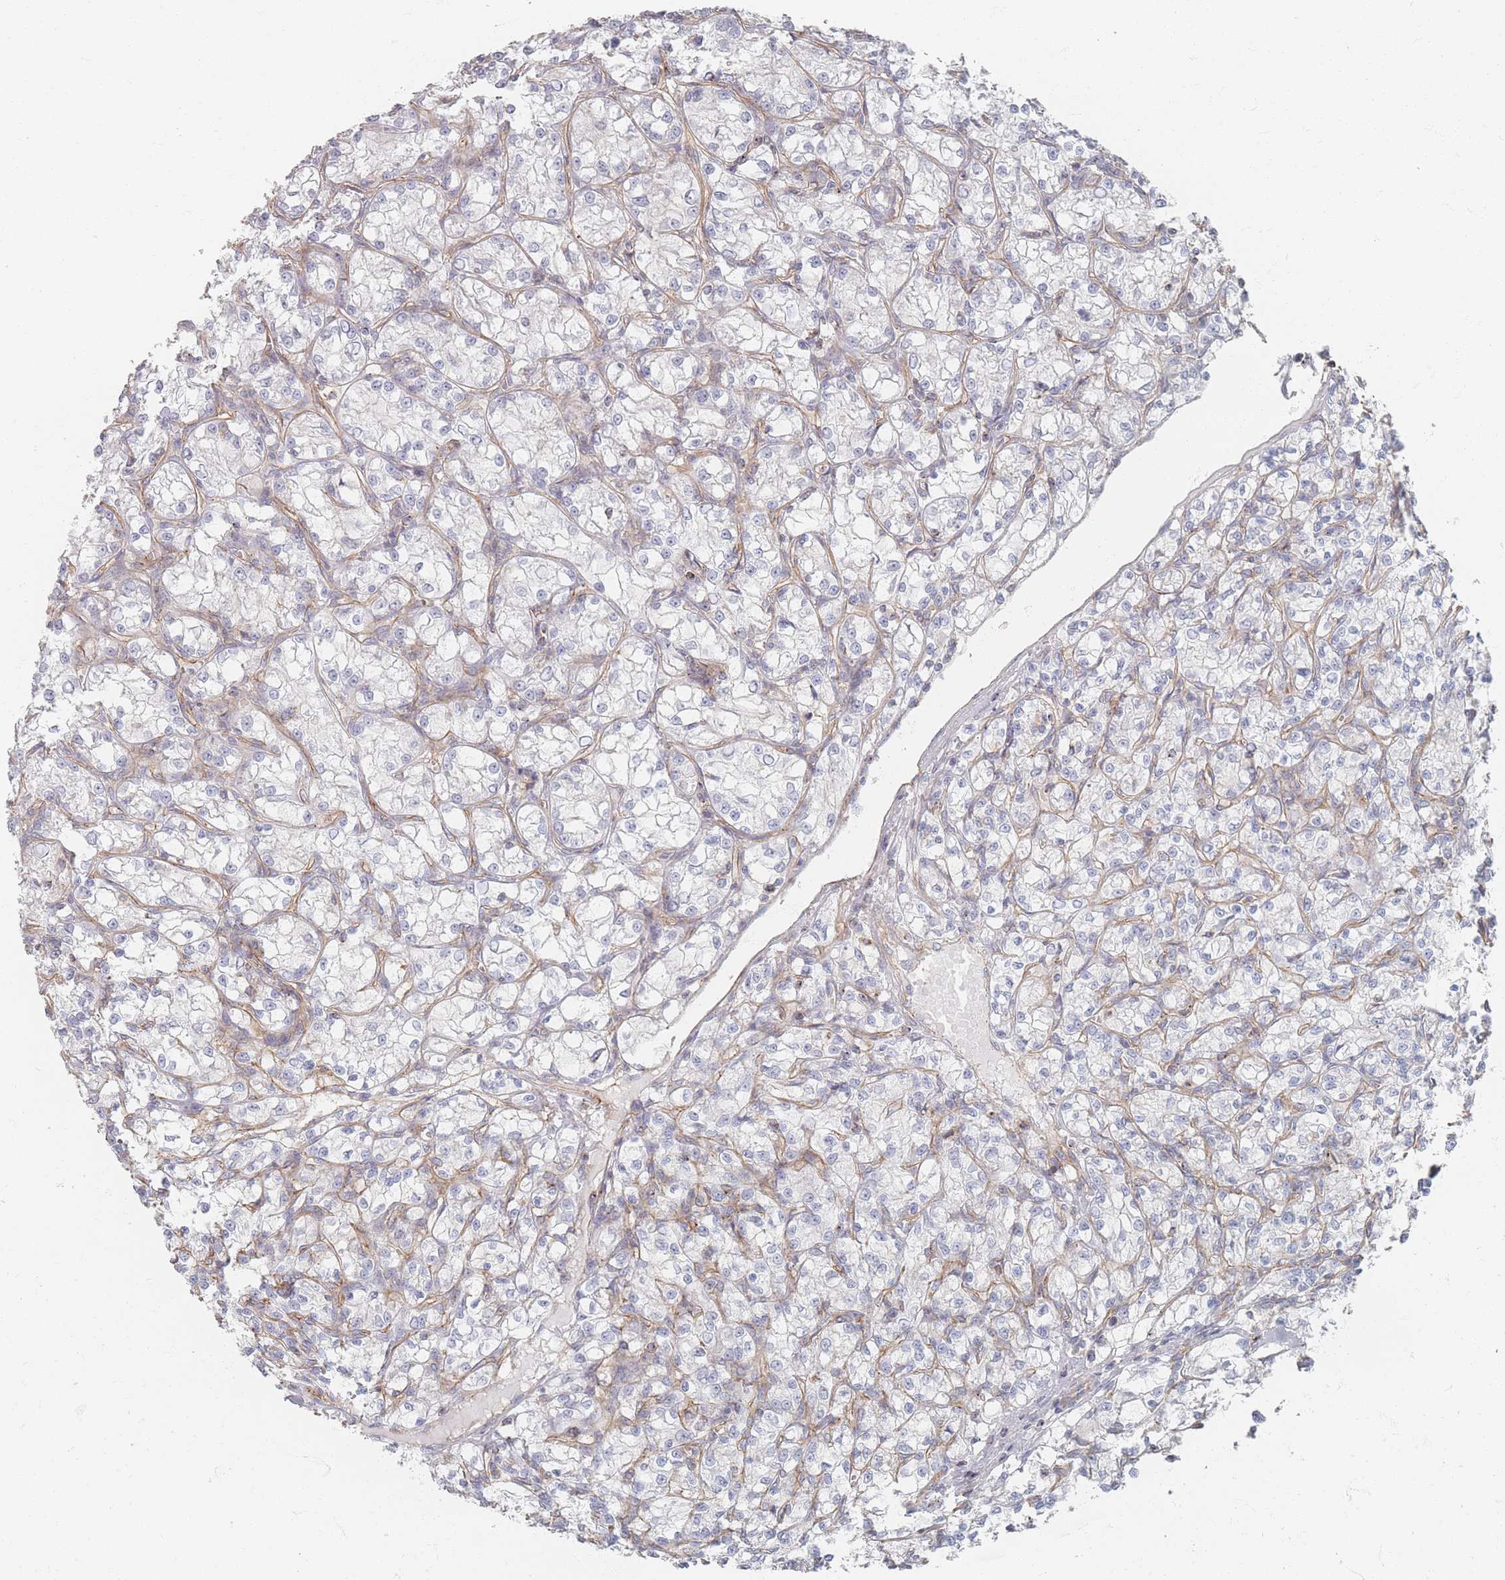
{"staining": {"intensity": "negative", "quantity": "none", "location": "none"}, "tissue": "renal cancer", "cell_type": "Tumor cells", "image_type": "cancer", "snomed": [{"axis": "morphology", "description": "Adenocarcinoma, NOS"}, {"axis": "topography", "description": "Kidney"}], "caption": "IHC histopathology image of renal adenocarcinoma stained for a protein (brown), which reveals no staining in tumor cells.", "gene": "GNB1", "patient": {"sex": "female", "age": 59}}